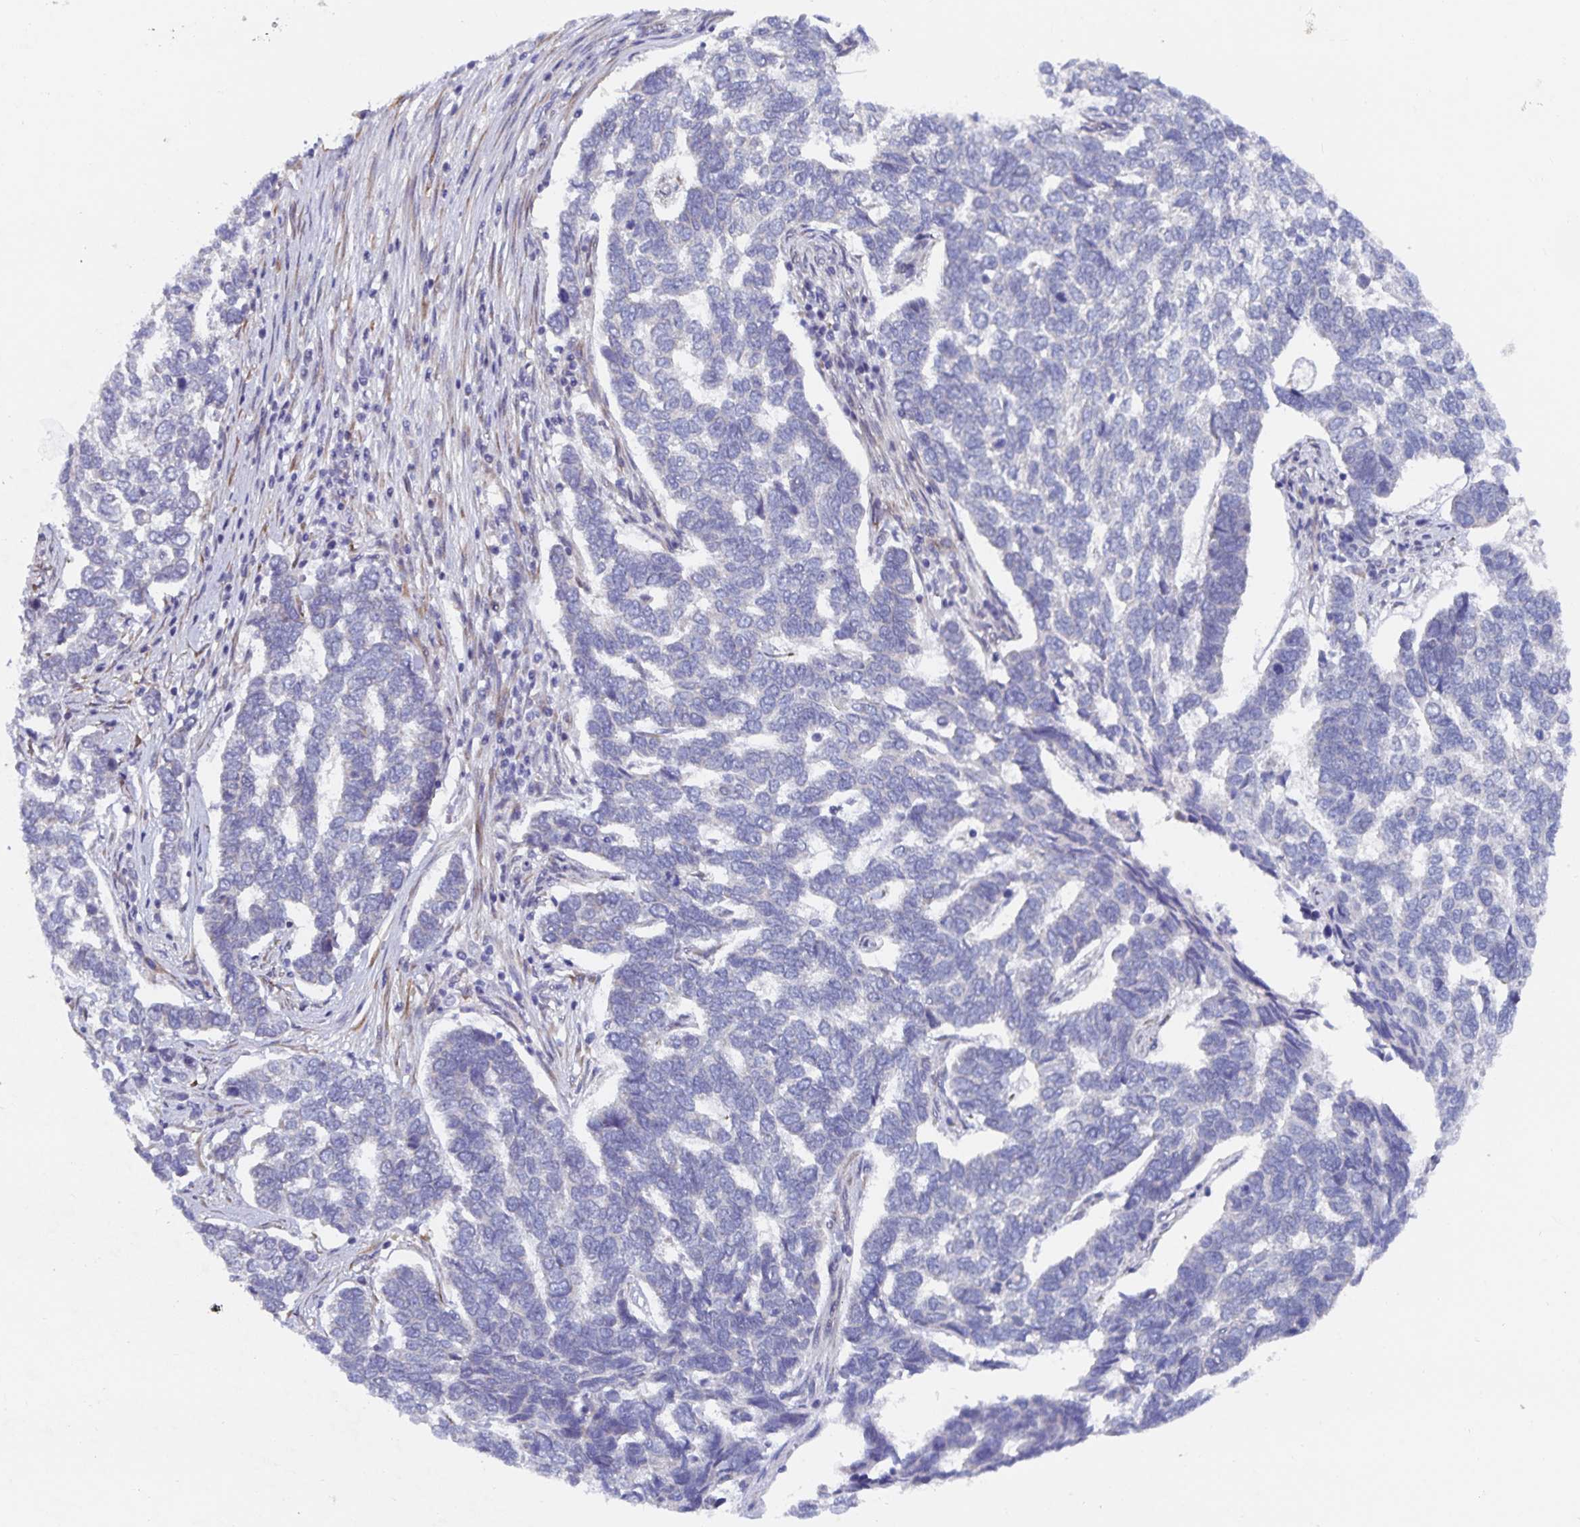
{"staining": {"intensity": "negative", "quantity": "none", "location": "none"}, "tissue": "skin cancer", "cell_type": "Tumor cells", "image_type": "cancer", "snomed": [{"axis": "morphology", "description": "Basal cell carcinoma"}, {"axis": "topography", "description": "Skin"}], "caption": "Immunohistochemistry (IHC) image of neoplastic tissue: human skin cancer stained with DAB (3,3'-diaminobenzidine) exhibits no significant protein positivity in tumor cells.", "gene": "ZIK1", "patient": {"sex": "female", "age": 65}}